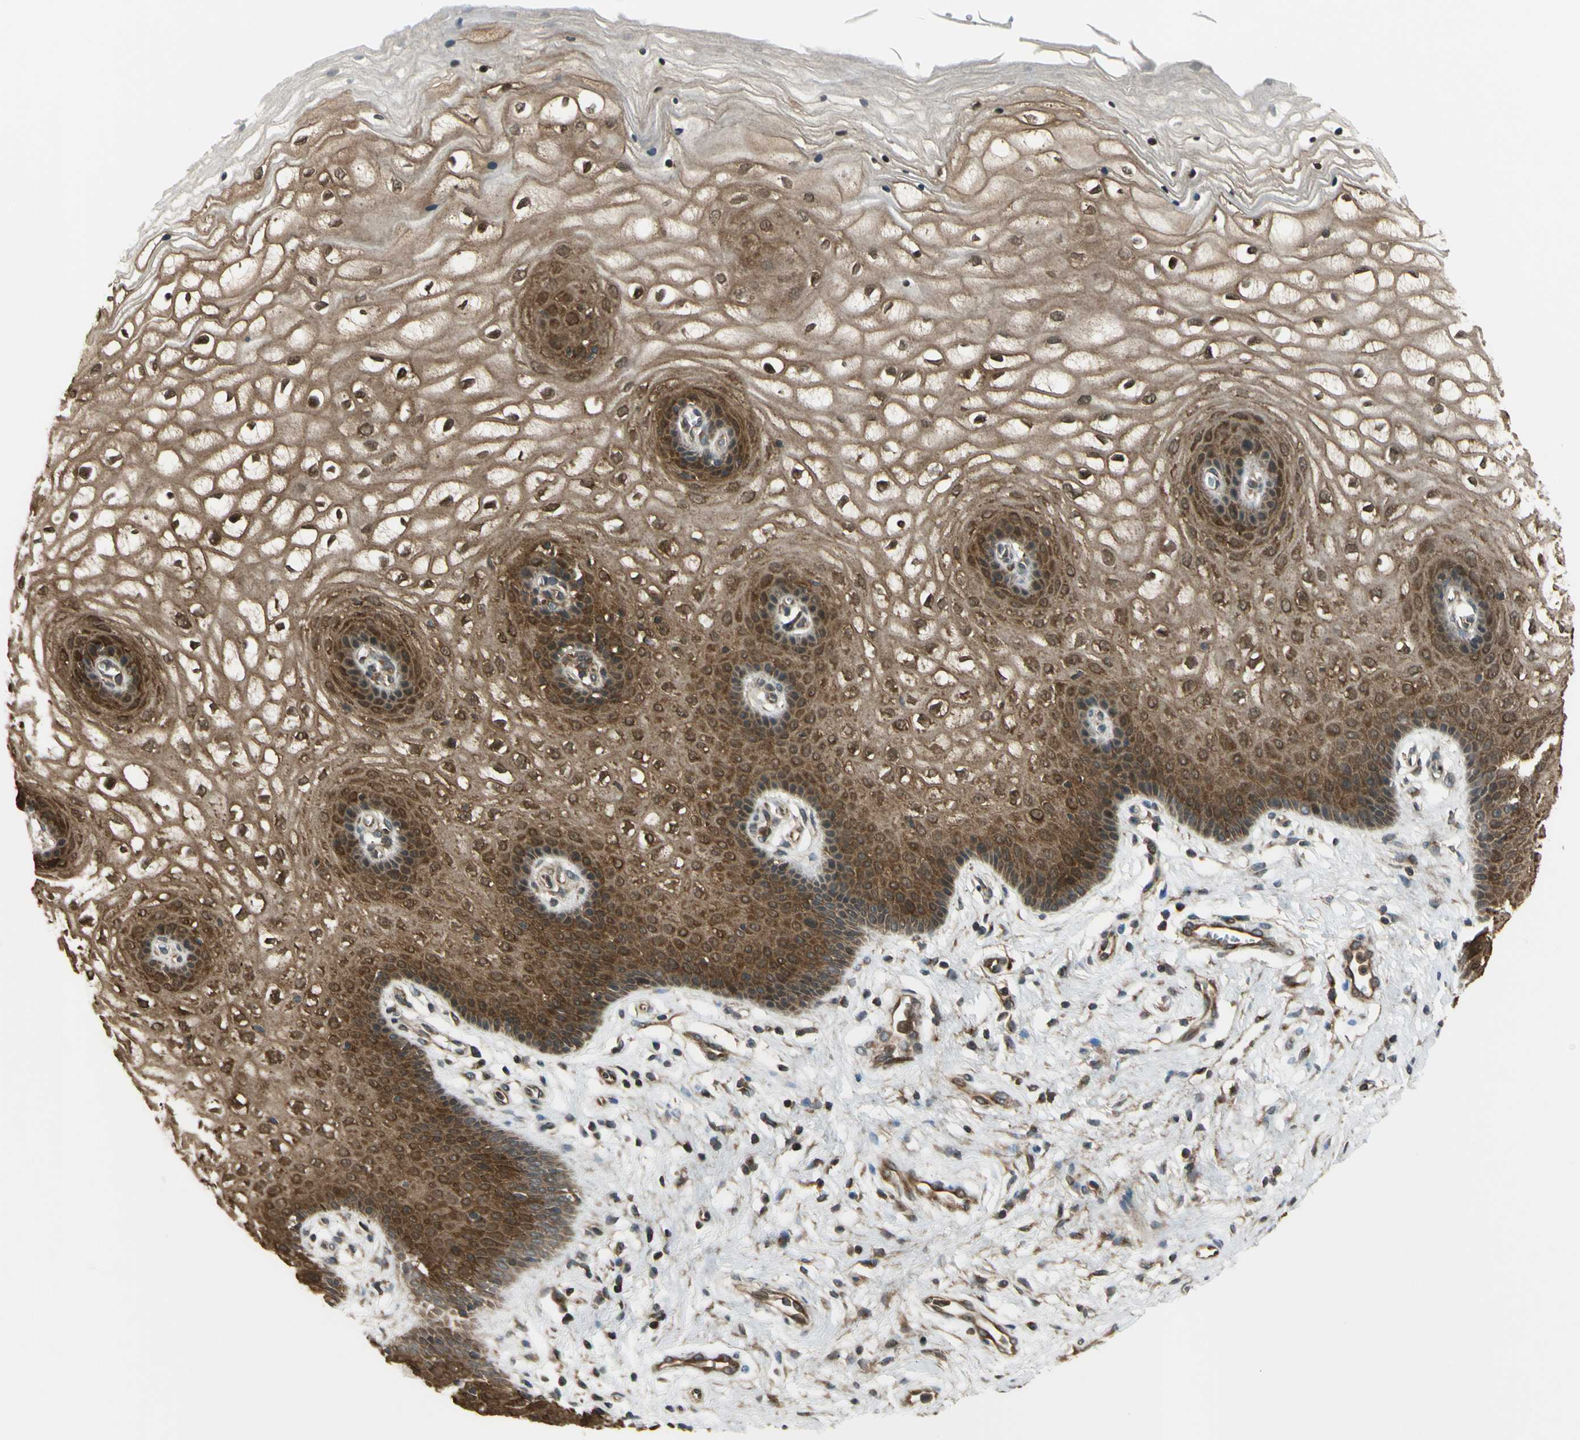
{"staining": {"intensity": "moderate", "quantity": ">75%", "location": "cytoplasmic/membranous,nuclear"}, "tissue": "vagina", "cell_type": "Squamous epithelial cells", "image_type": "normal", "snomed": [{"axis": "morphology", "description": "Normal tissue, NOS"}, {"axis": "topography", "description": "Vagina"}], "caption": "Immunohistochemistry (DAB) staining of normal vagina demonstrates moderate cytoplasmic/membranous,nuclear protein positivity in approximately >75% of squamous epithelial cells. The protein of interest is stained brown, and the nuclei are stained in blue (DAB IHC with brightfield microscopy, high magnification).", "gene": "FLII", "patient": {"sex": "female", "age": 34}}